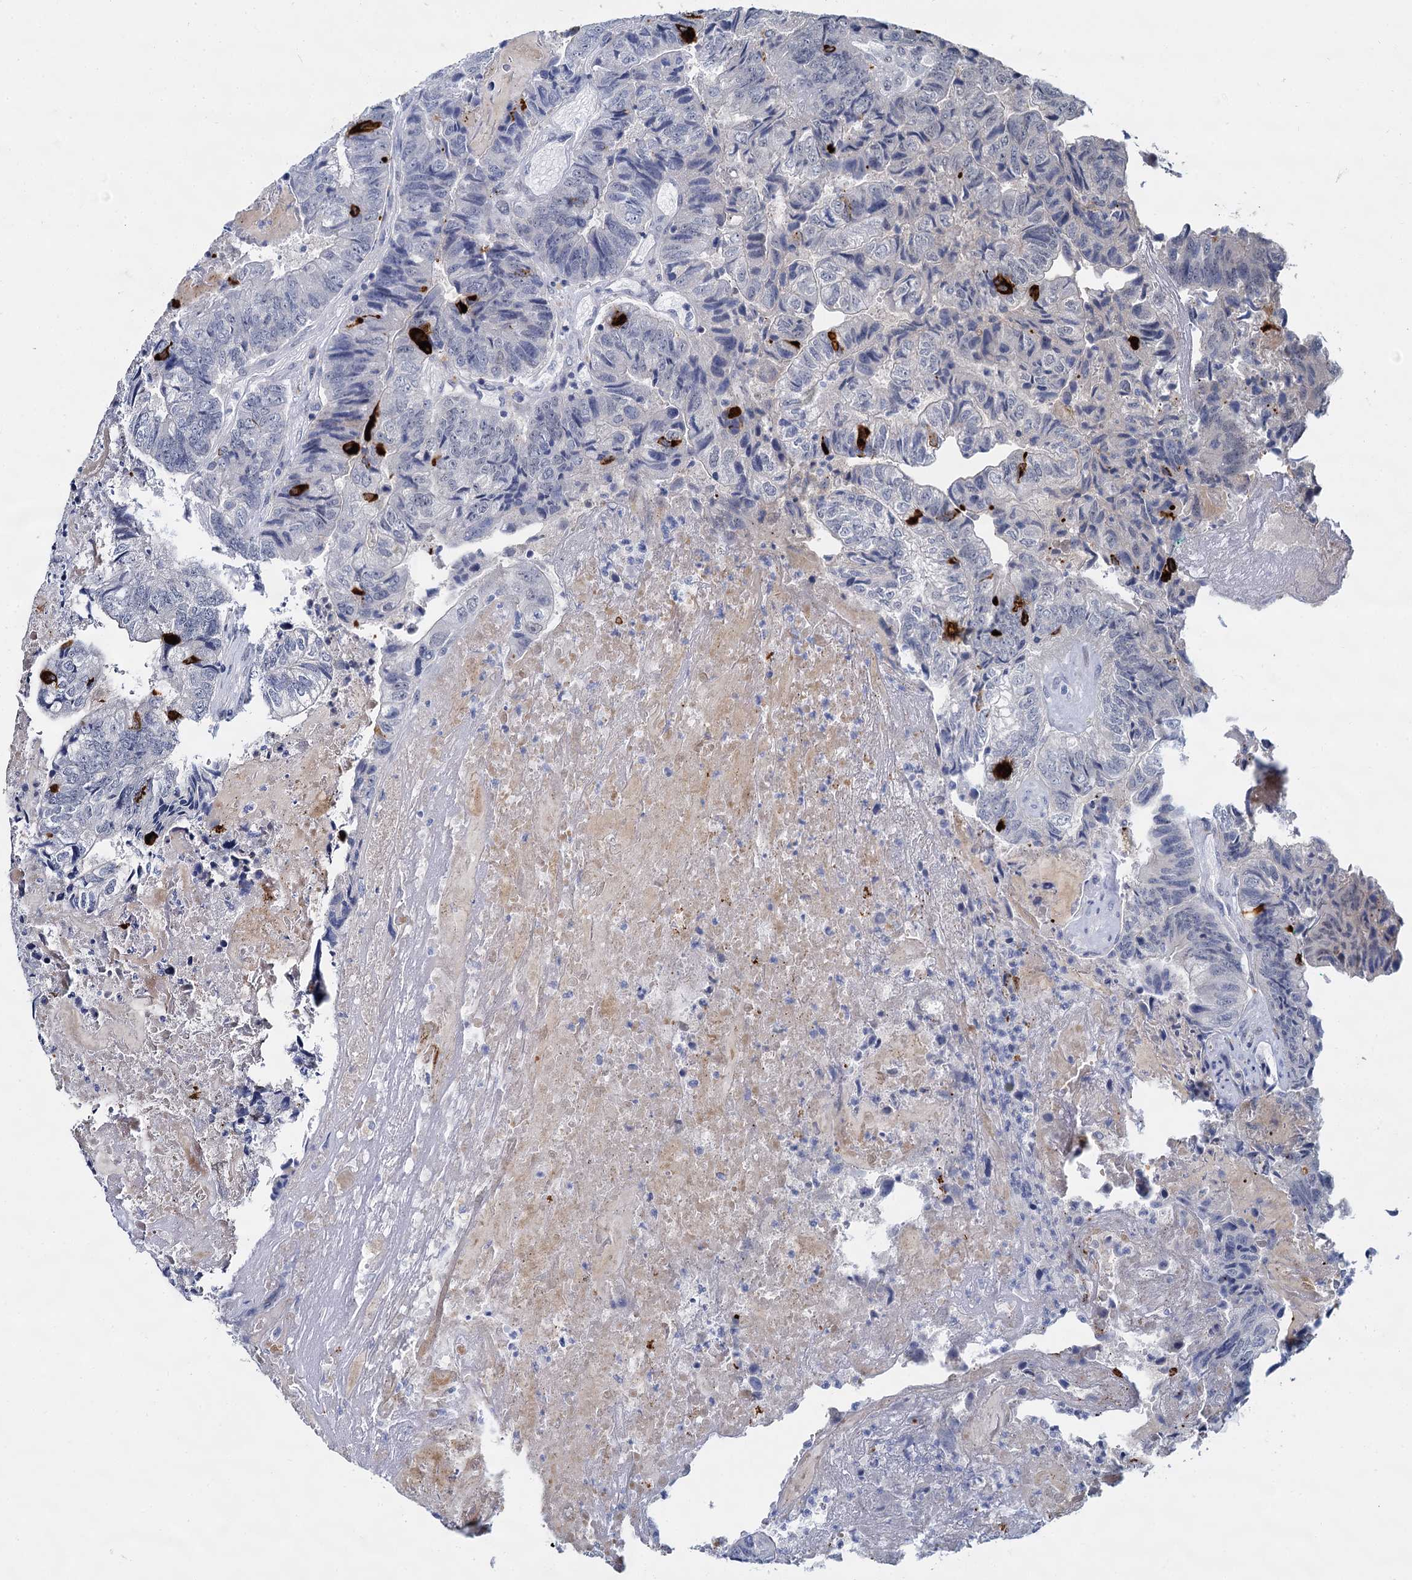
{"staining": {"intensity": "strong", "quantity": "<25%", "location": "cytoplasmic/membranous"}, "tissue": "colorectal cancer", "cell_type": "Tumor cells", "image_type": "cancer", "snomed": [{"axis": "morphology", "description": "Adenocarcinoma, NOS"}, {"axis": "topography", "description": "Colon"}], "caption": "Tumor cells display medium levels of strong cytoplasmic/membranous expression in about <25% of cells in human adenocarcinoma (colorectal).", "gene": "ACRBP", "patient": {"sex": "female", "age": 67}}